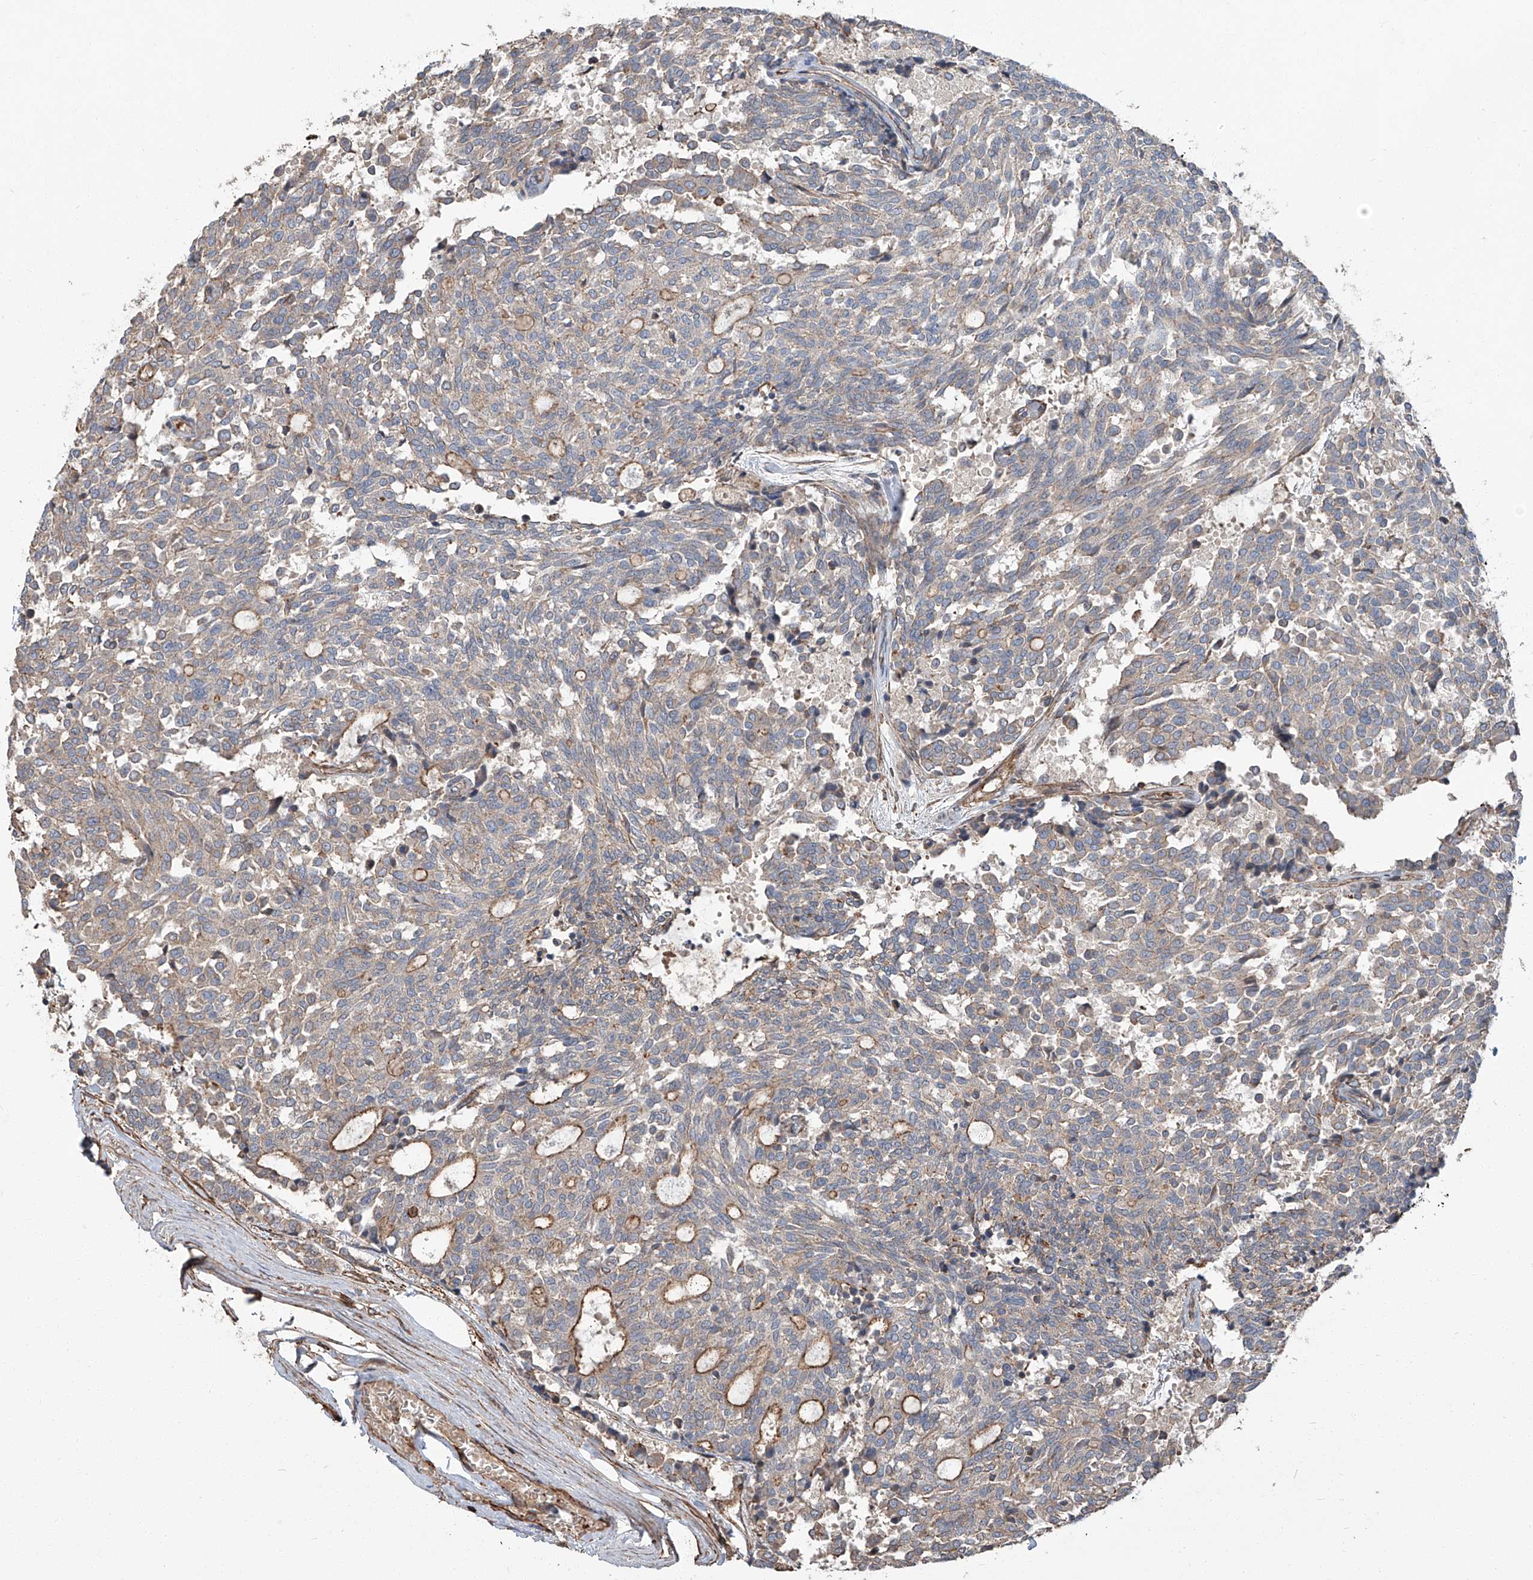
{"staining": {"intensity": "moderate", "quantity": "<25%", "location": "cytoplasmic/membranous"}, "tissue": "carcinoid", "cell_type": "Tumor cells", "image_type": "cancer", "snomed": [{"axis": "morphology", "description": "Carcinoid, malignant, NOS"}, {"axis": "topography", "description": "Pancreas"}], "caption": "Moderate cytoplasmic/membranous expression is appreciated in approximately <25% of tumor cells in carcinoid (malignant).", "gene": "PIEZO2", "patient": {"sex": "female", "age": 54}}